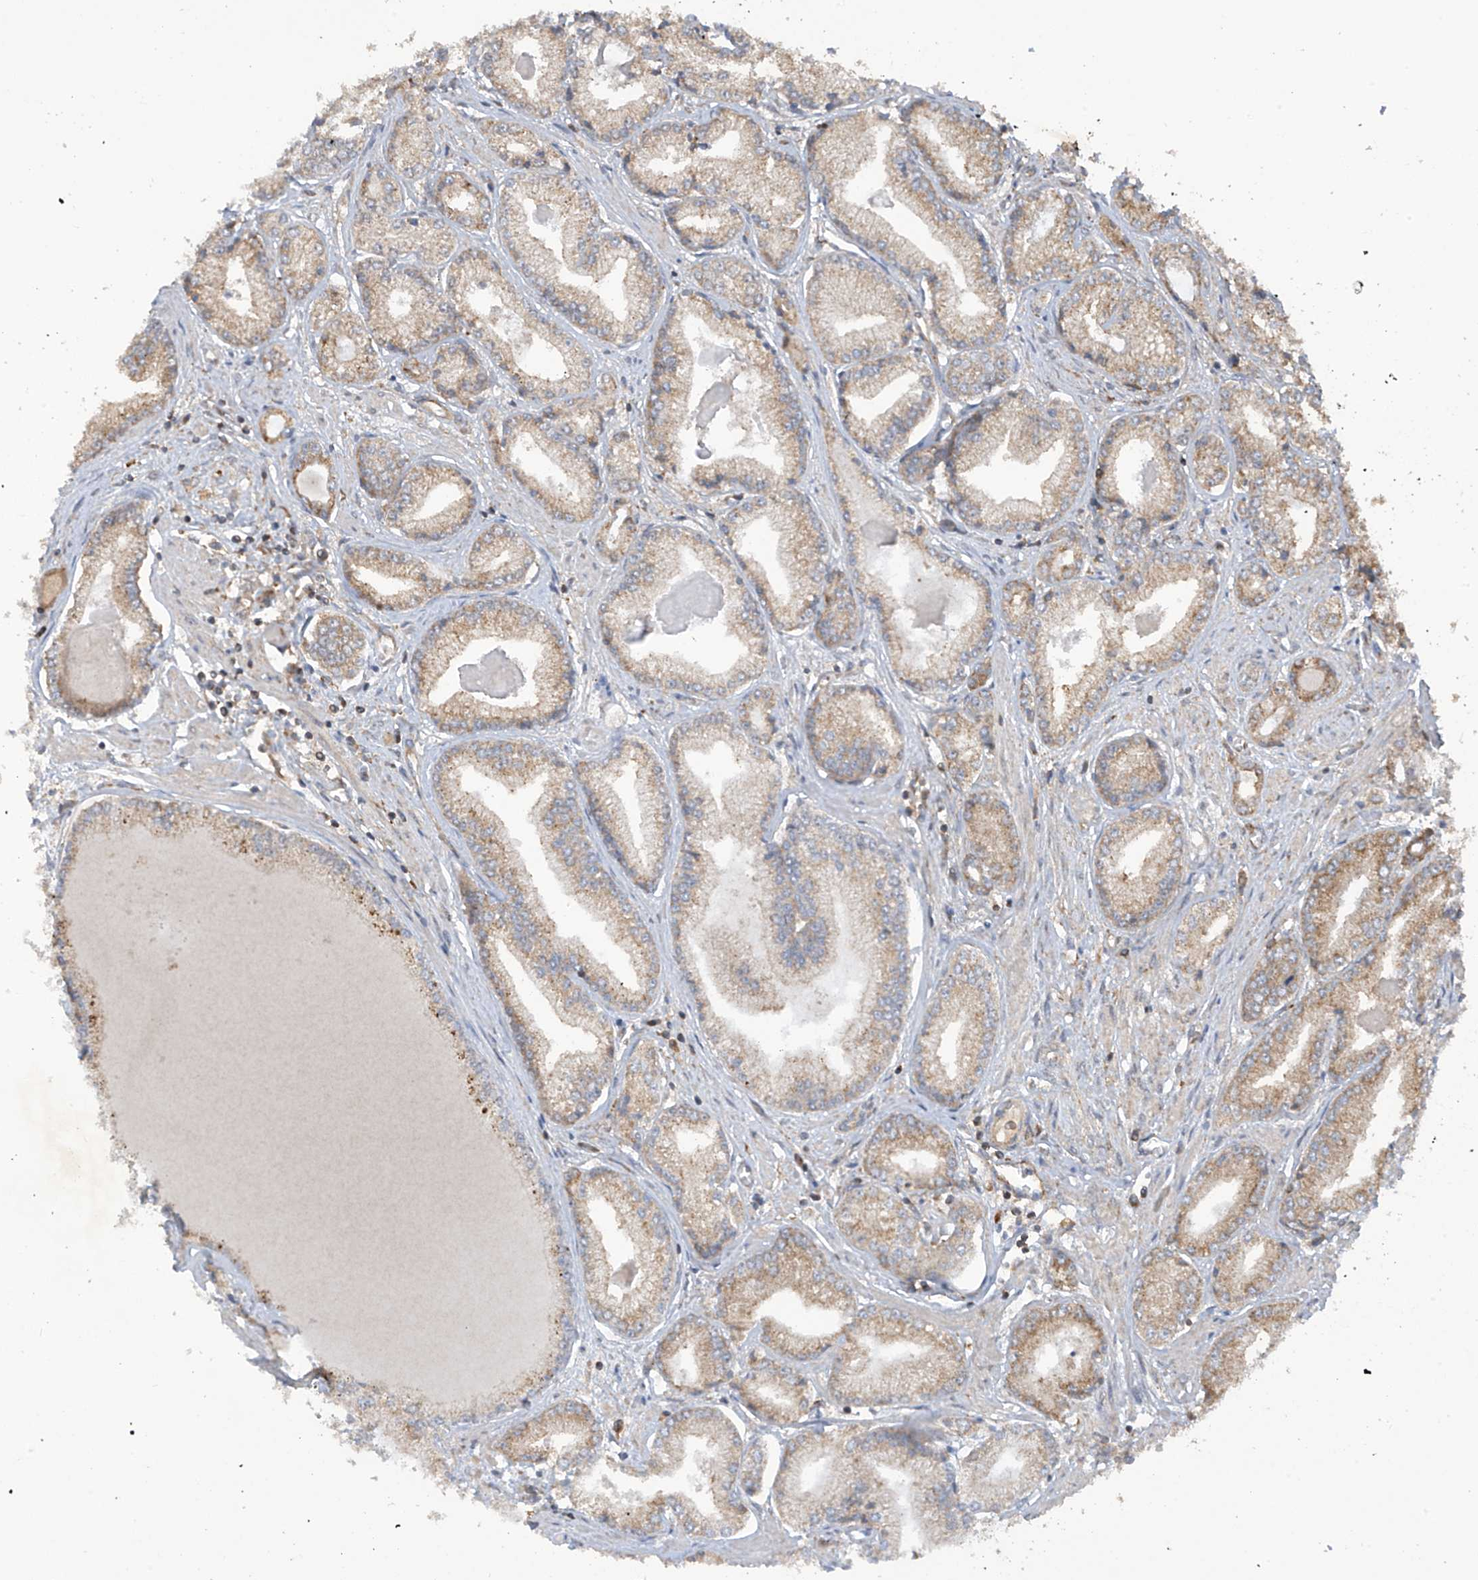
{"staining": {"intensity": "moderate", "quantity": ">75%", "location": "cytoplasmic/membranous"}, "tissue": "prostate cancer", "cell_type": "Tumor cells", "image_type": "cancer", "snomed": [{"axis": "morphology", "description": "Adenocarcinoma, Low grade"}, {"axis": "topography", "description": "Prostate"}], "caption": "The immunohistochemical stain labels moderate cytoplasmic/membranous positivity in tumor cells of prostate adenocarcinoma (low-grade) tissue.", "gene": "COX10", "patient": {"sex": "male", "age": 60}}